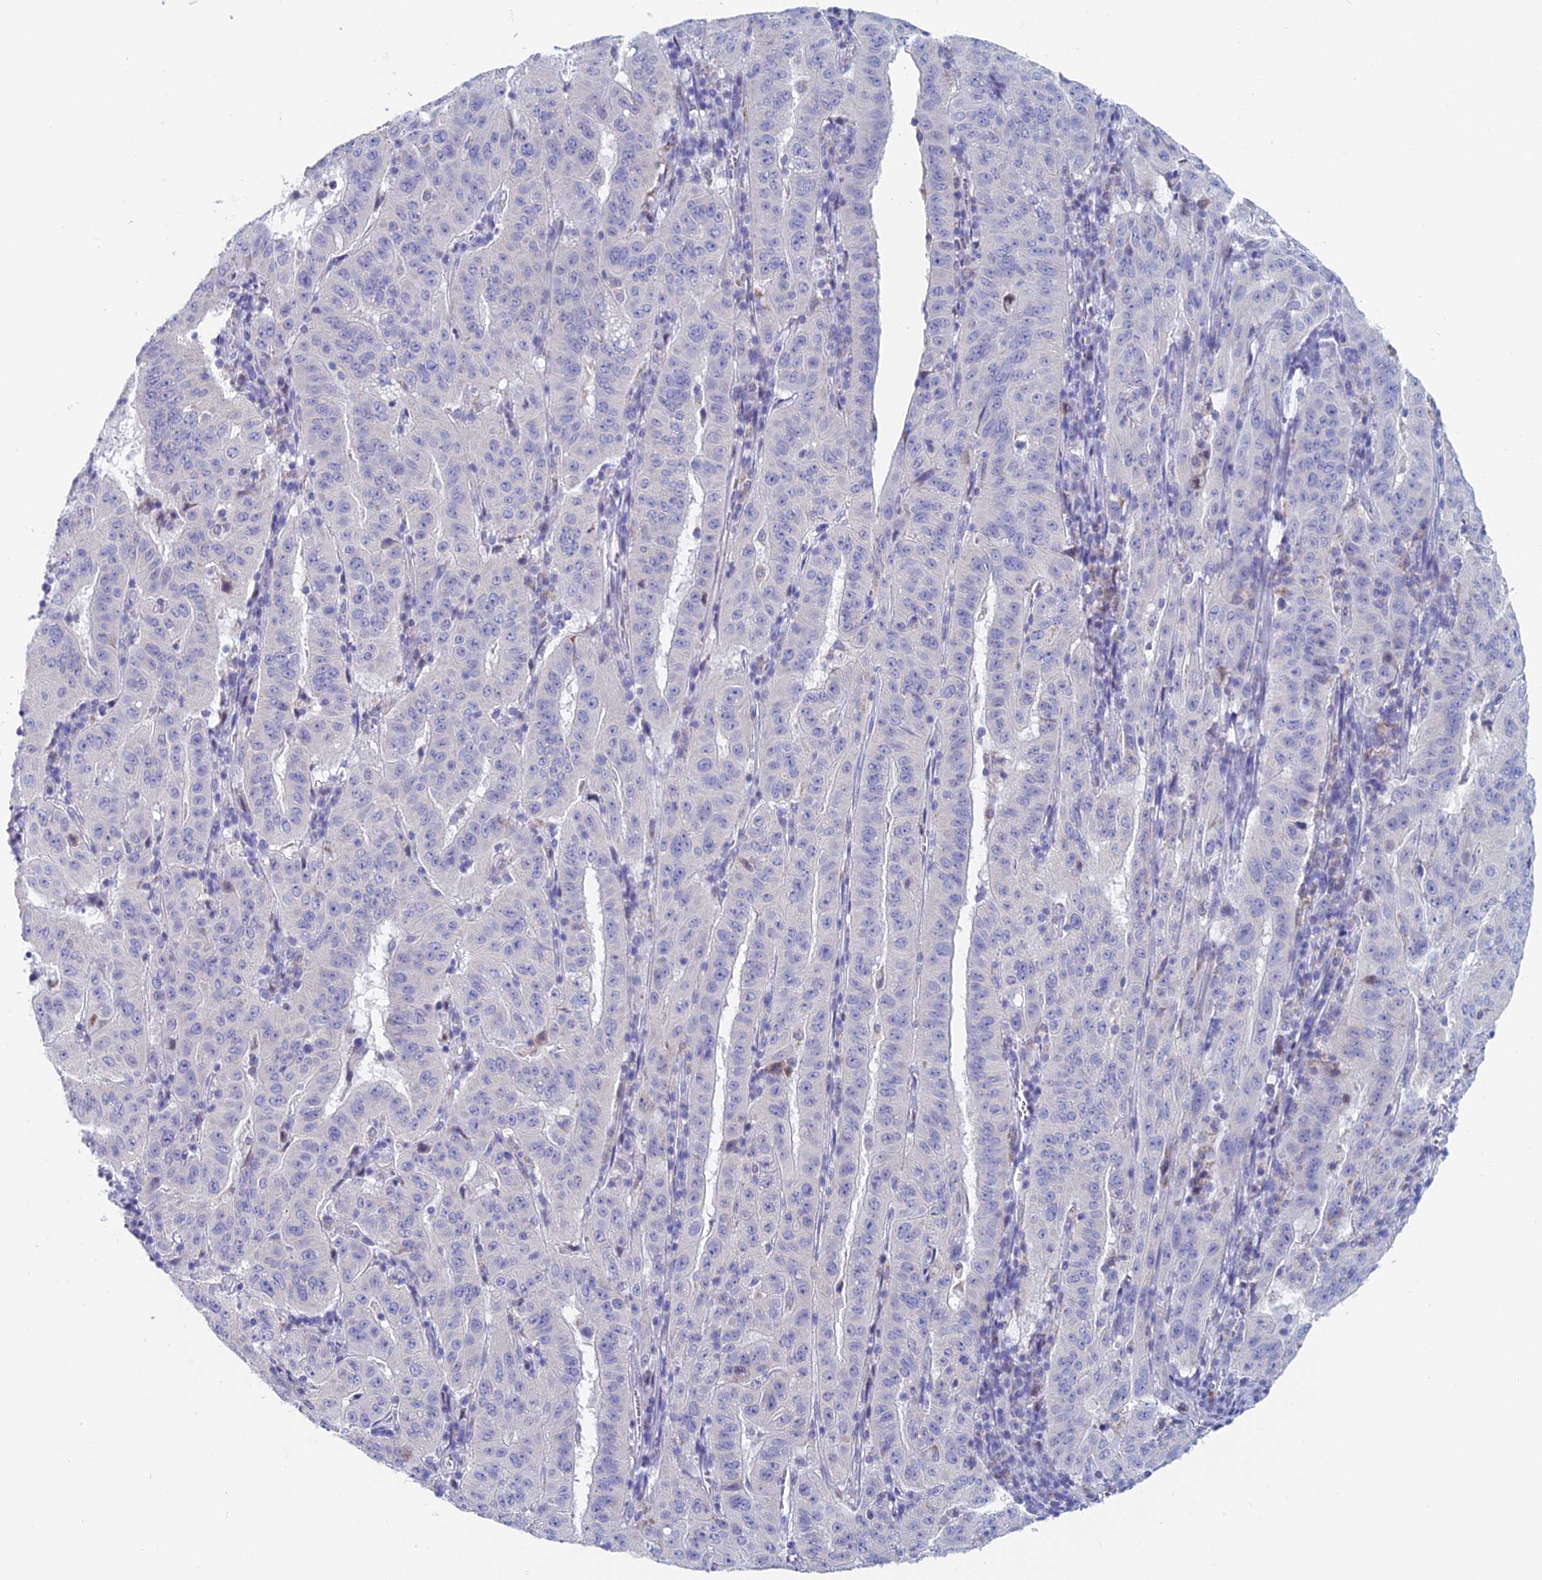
{"staining": {"intensity": "negative", "quantity": "none", "location": "none"}, "tissue": "pancreatic cancer", "cell_type": "Tumor cells", "image_type": "cancer", "snomed": [{"axis": "morphology", "description": "Adenocarcinoma, NOS"}, {"axis": "topography", "description": "Pancreas"}], "caption": "Histopathology image shows no protein positivity in tumor cells of adenocarcinoma (pancreatic) tissue.", "gene": "ACSM1", "patient": {"sex": "male", "age": 63}}